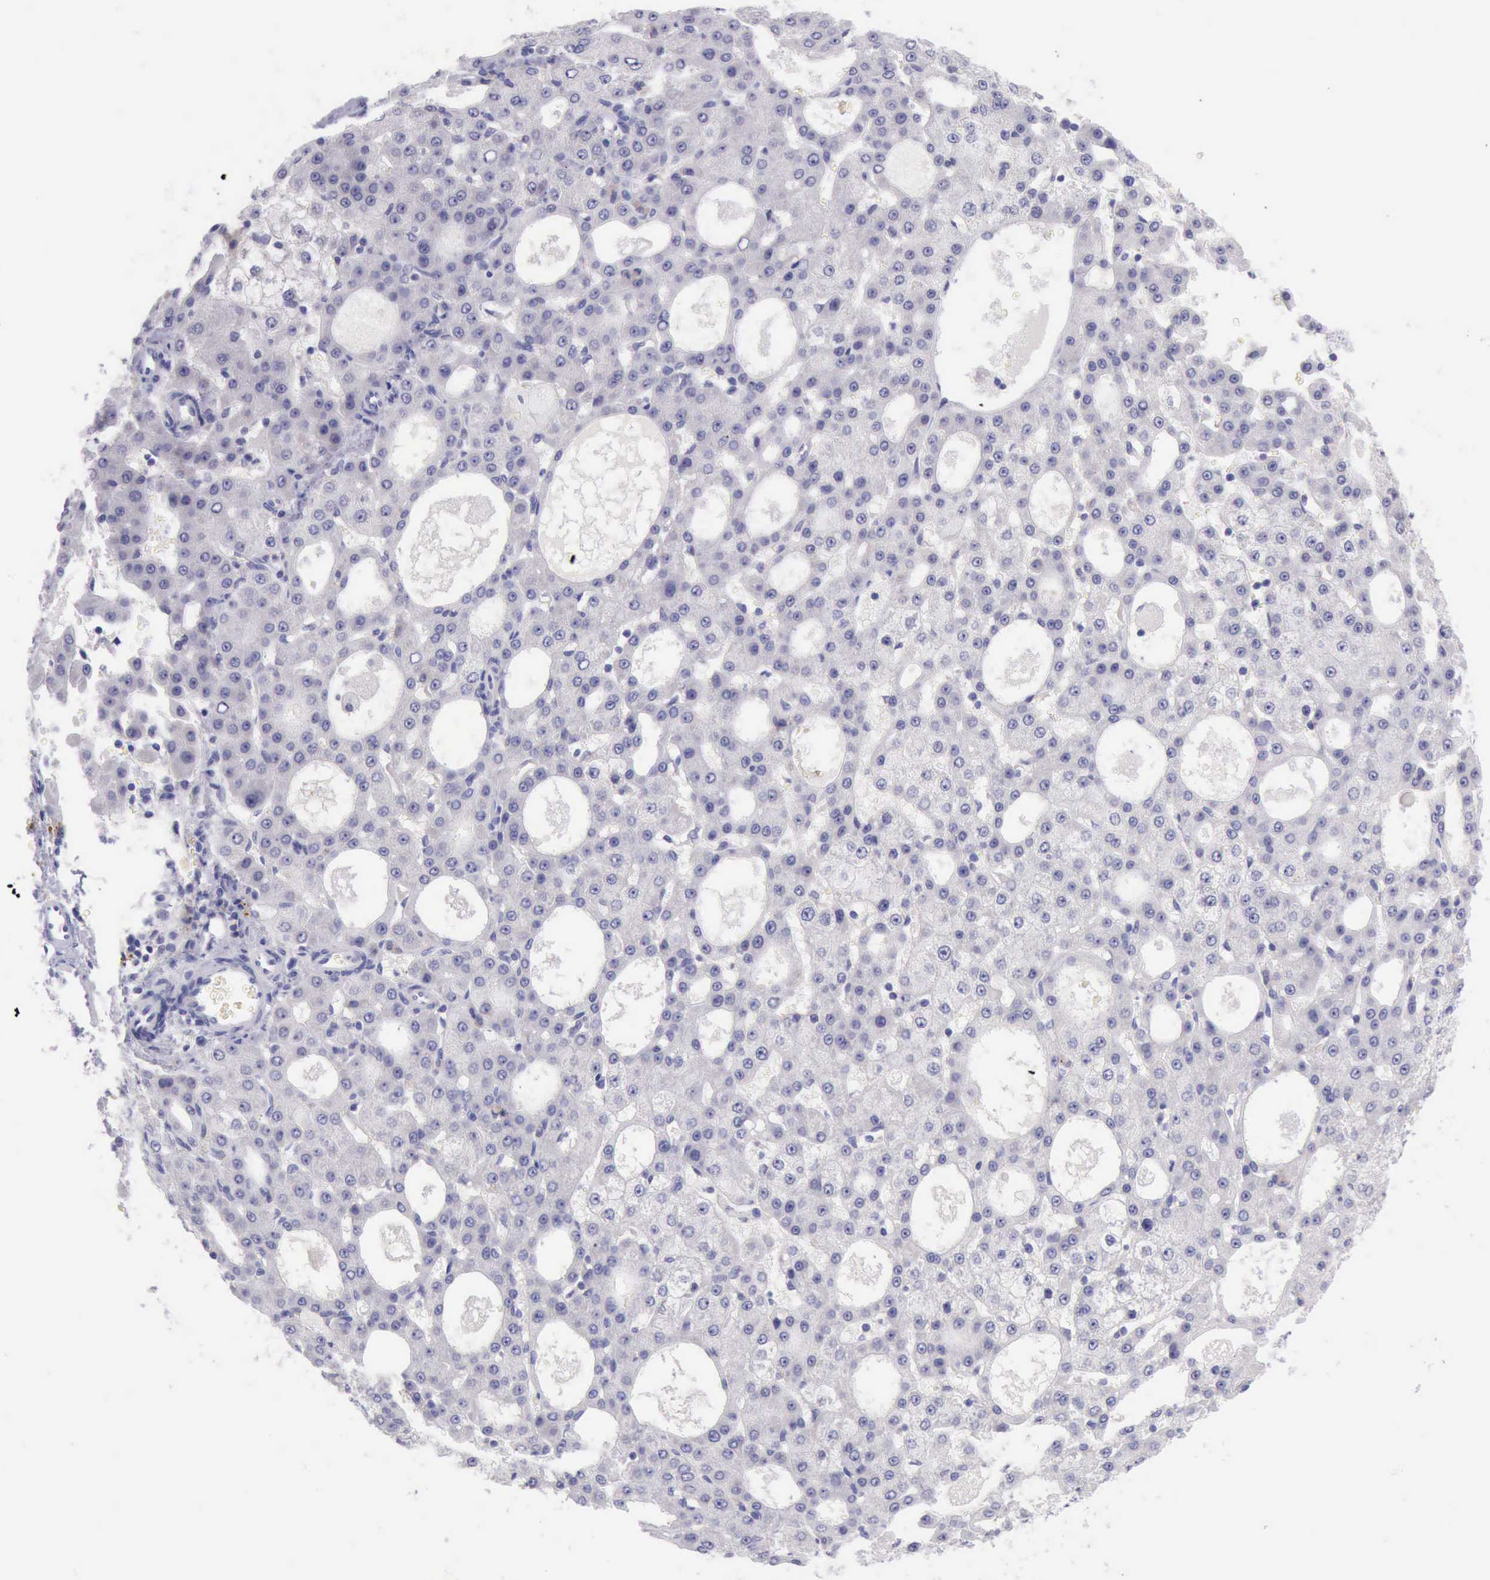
{"staining": {"intensity": "negative", "quantity": "none", "location": "none"}, "tissue": "liver cancer", "cell_type": "Tumor cells", "image_type": "cancer", "snomed": [{"axis": "morphology", "description": "Carcinoma, Hepatocellular, NOS"}, {"axis": "topography", "description": "Liver"}], "caption": "Tumor cells are negative for brown protein staining in liver cancer (hepatocellular carcinoma). (DAB immunohistochemistry visualized using brightfield microscopy, high magnification).", "gene": "LRFN5", "patient": {"sex": "male", "age": 47}}